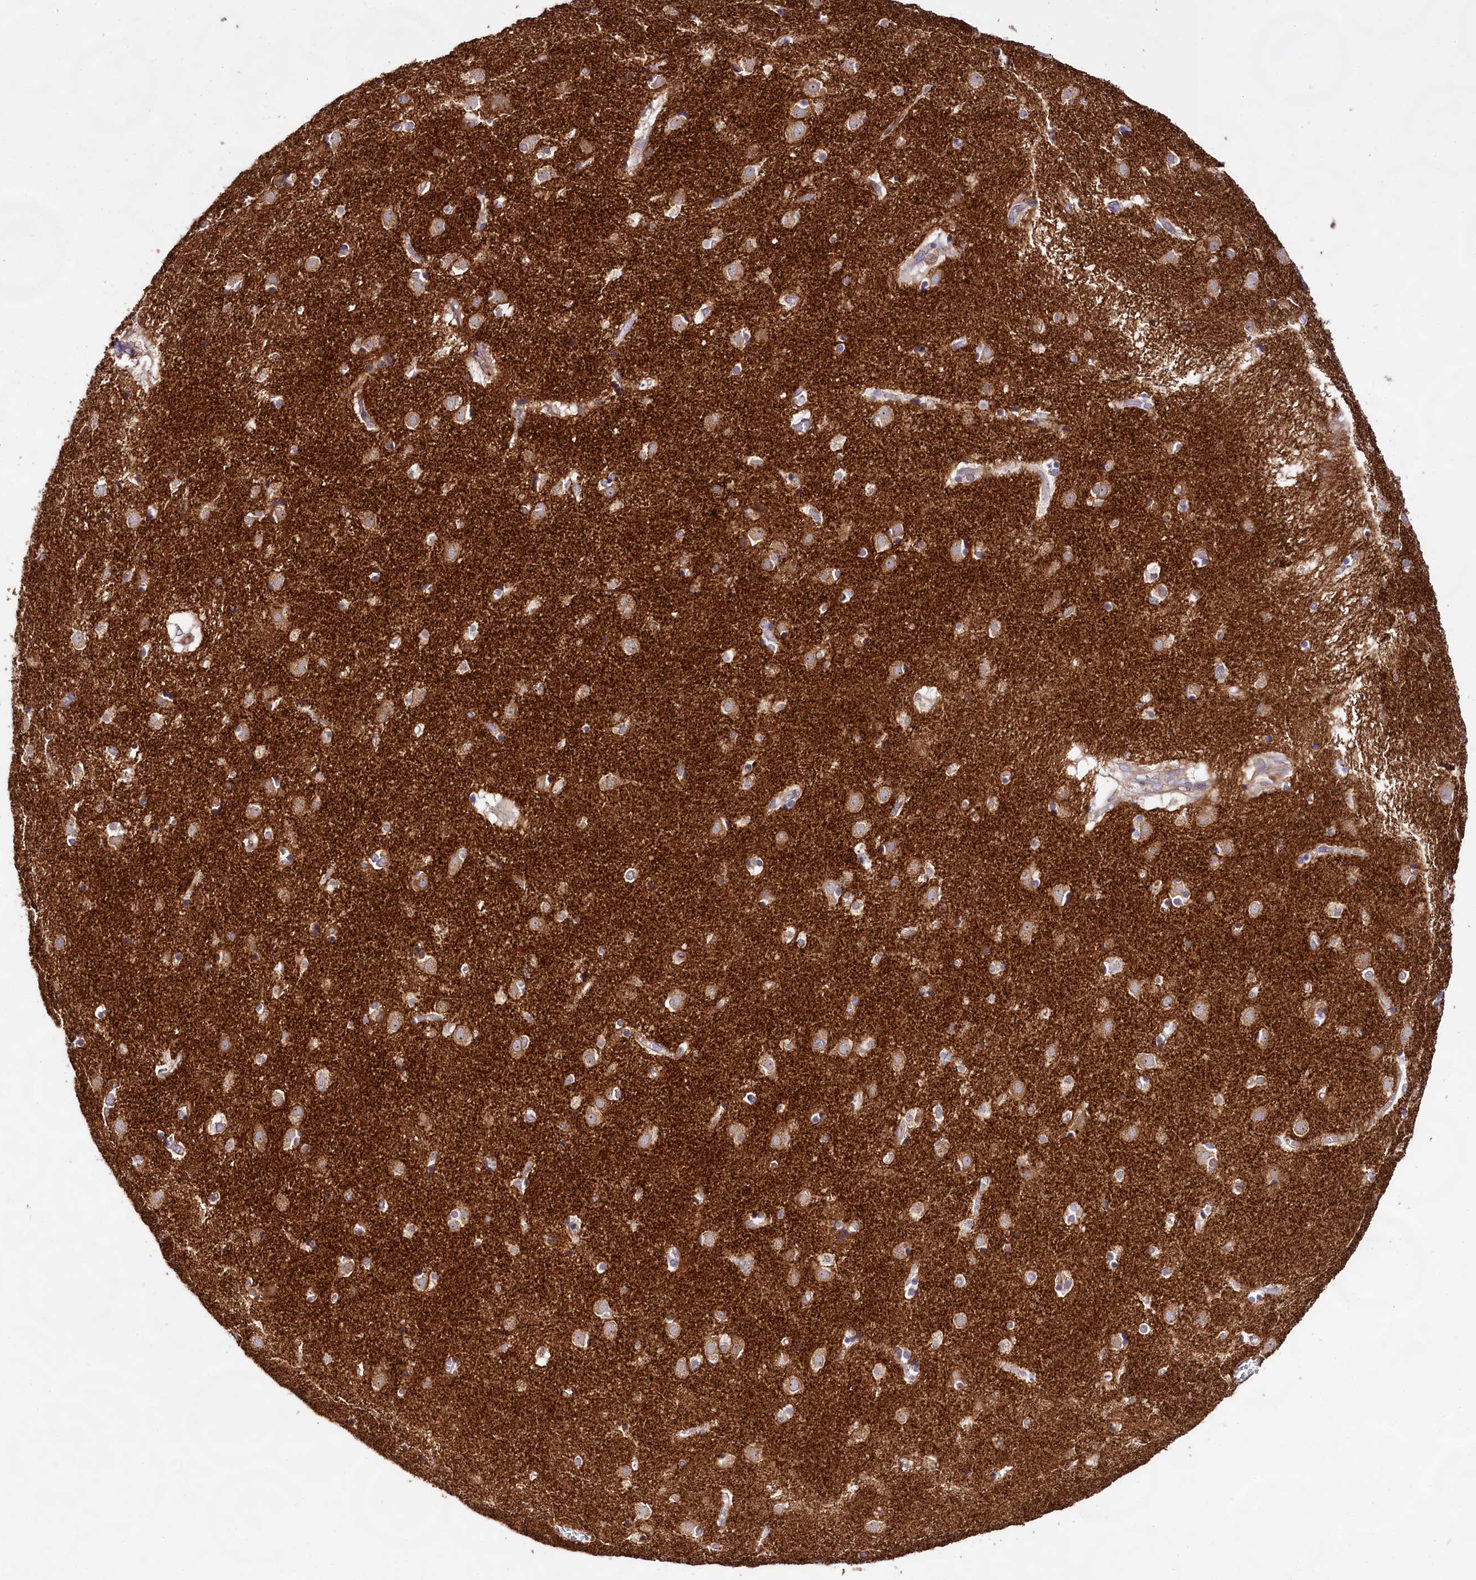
{"staining": {"intensity": "moderate", "quantity": "<25%", "location": "cytoplasmic/membranous"}, "tissue": "caudate", "cell_type": "Glial cells", "image_type": "normal", "snomed": [{"axis": "morphology", "description": "Normal tissue, NOS"}, {"axis": "topography", "description": "Lateral ventricle wall"}], "caption": "Protein analysis of benign caudate exhibits moderate cytoplasmic/membranous staining in approximately <25% of glial cells. The staining was performed using DAB (3,3'-diaminobenzidine) to visualize the protein expression in brown, while the nuclei were stained in blue with hematoxylin (Magnification: 20x).", "gene": "DMXL2", "patient": {"sex": "male", "age": 70}}